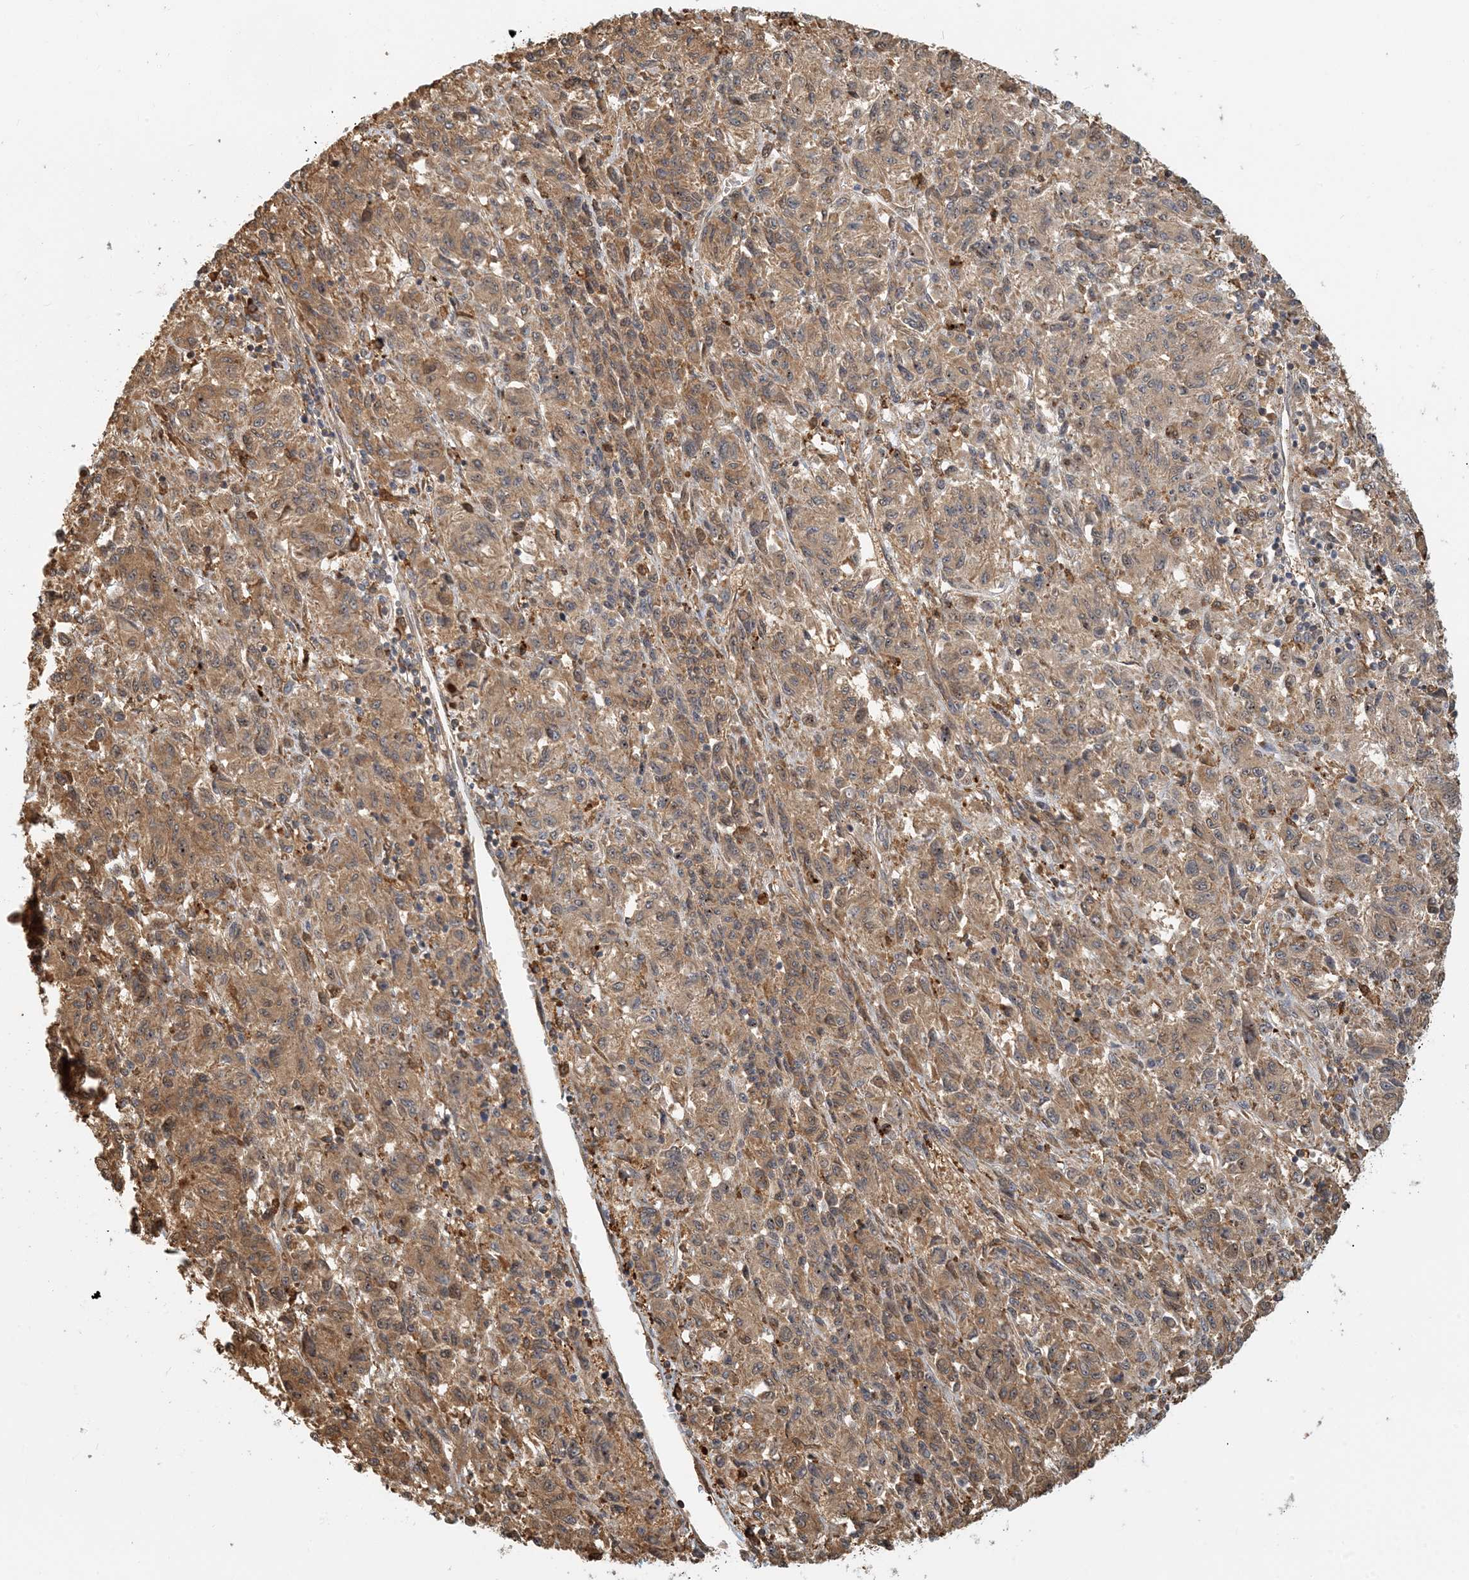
{"staining": {"intensity": "moderate", "quantity": ">75%", "location": "cytoplasmic/membranous"}, "tissue": "melanoma", "cell_type": "Tumor cells", "image_type": "cancer", "snomed": [{"axis": "morphology", "description": "Malignant melanoma, Metastatic site"}, {"axis": "topography", "description": "Lung"}], "caption": "This histopathology image exhibits immunohistochemistry (IHC) staining of melanoma, with medium moderate cytoplasmic/membranous staining in approximately >75% of tumor cells.", "gene": "HNMT", "patient": {"sex": "male", "age": 64}}